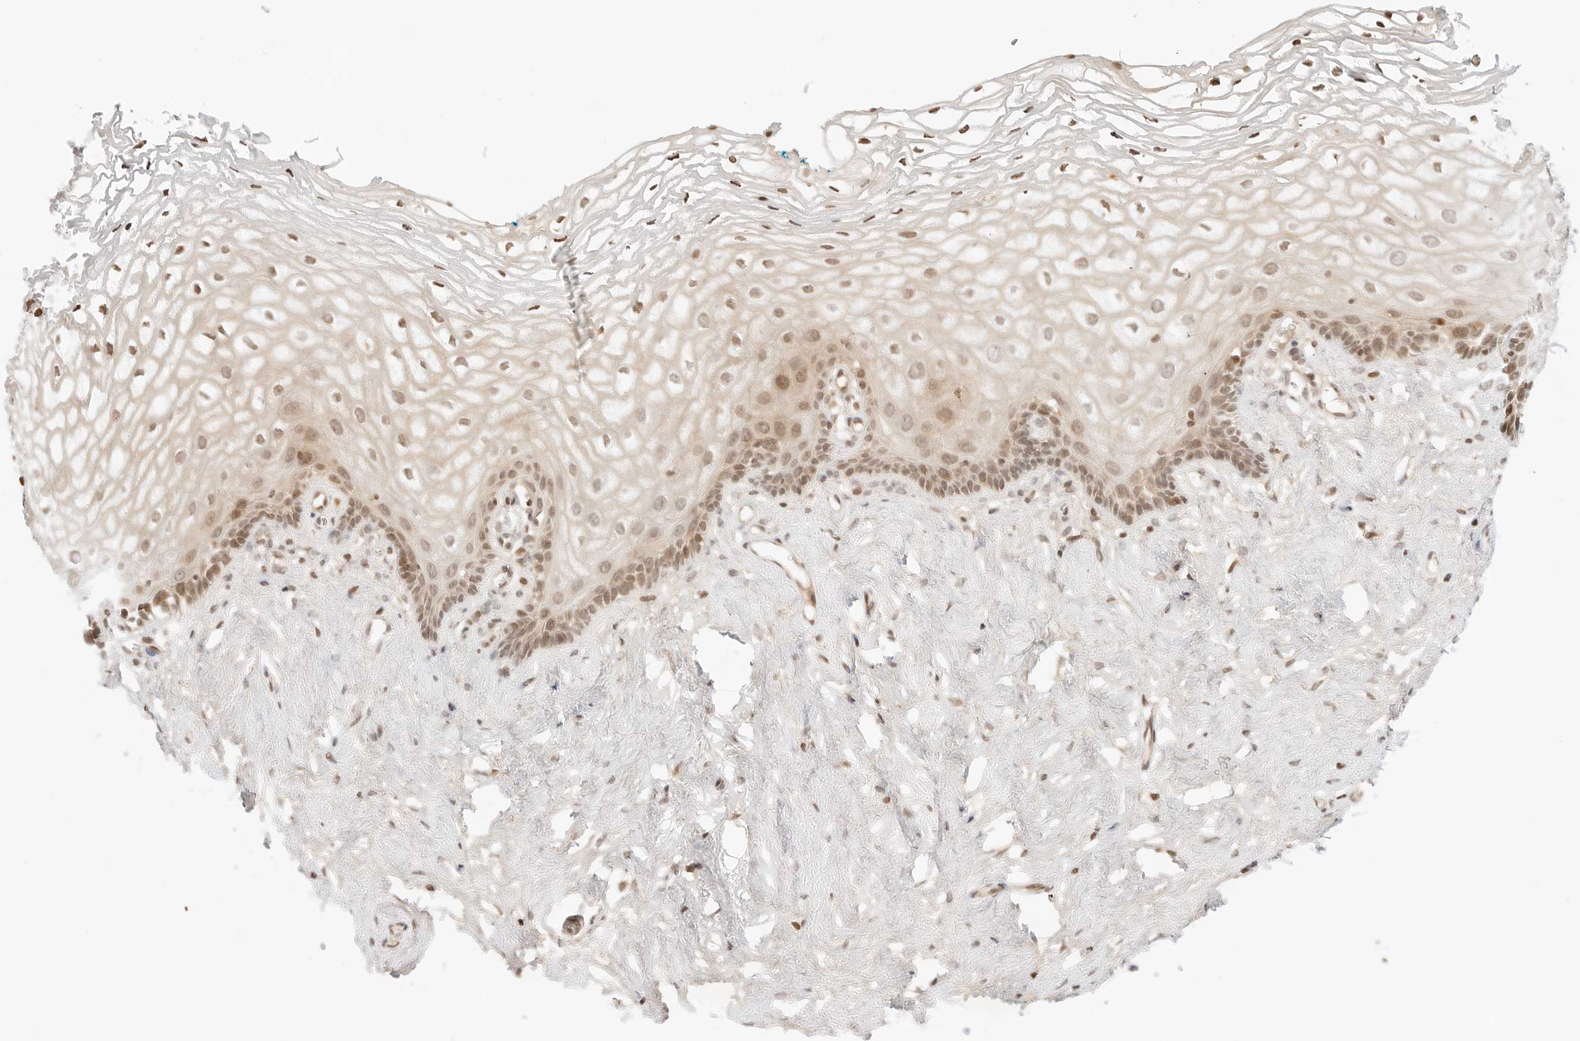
{"staining": {"intensity": "moderate", "quantity": ">75%", "location": "nuclear"}, "tissue": "vagina", "cell_type": "Squamous epithelial cells", "image_type": "normal", "snomed": [{"axis": "morphology", "description": "Normal tissue, NOS"}, {"axis": "morphology", "description": "Adenocarcinoma, NOS"}, {"axis": "topography", "description": "Rectum"}, {"axis": "topography", "description": "Vagina"}], "caption": "IHC micrograph of normal human vagina stained for a protein (brown), which exhibits medium levels of moderate nuclear expression in approximately >75% of squamous epithelial cells.", "gene": "RPS6KL1", "patient": {"sex": "female", "age": 71}}